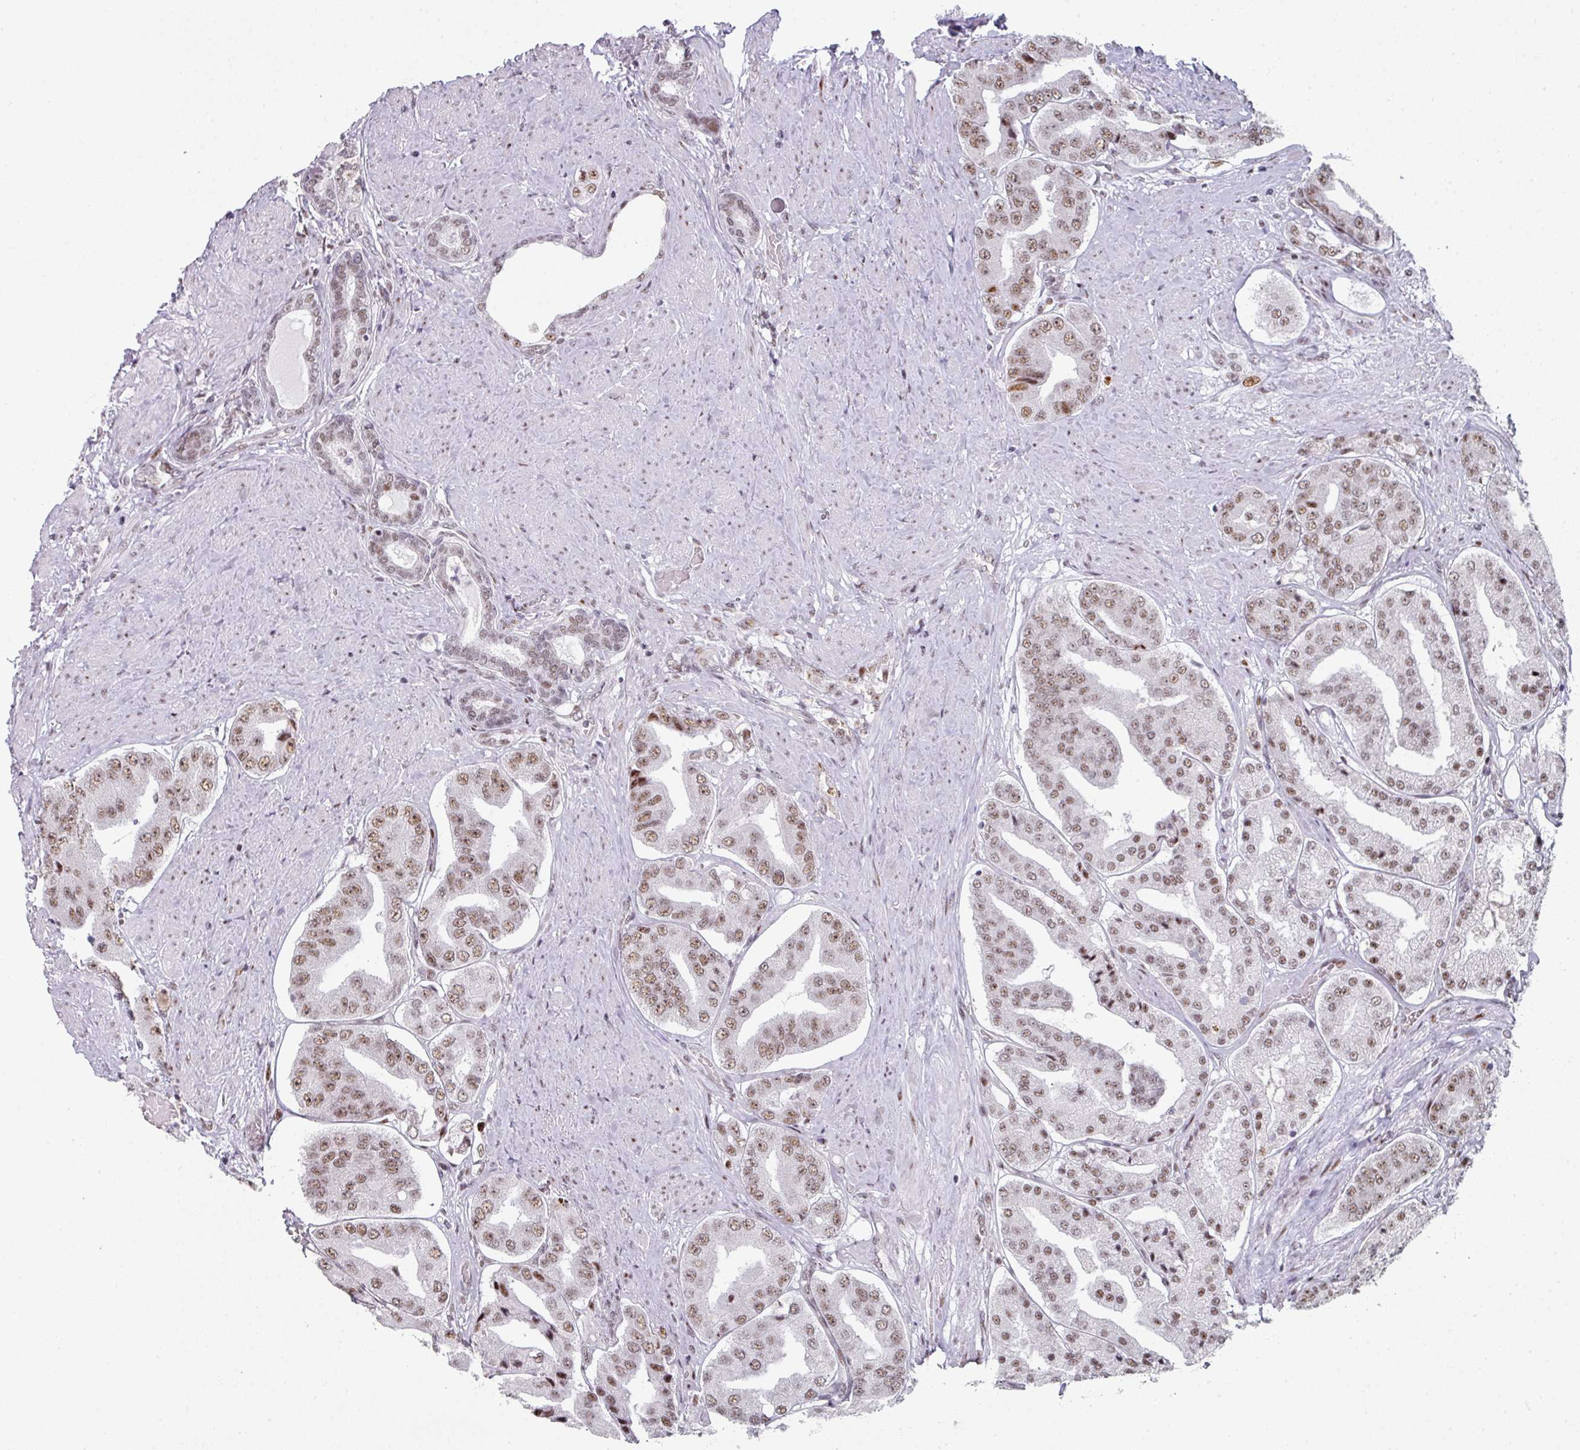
{"staining": {"intensity": "moderate", "quantity": ">75%", "location": "nuclear"}, "tissue": "prostate cancer", "cell_type": "Tumor cells", "image_type": "cancer", "snomed": [{"axis": "morphology", "description": "Adenocarcinoma, High grade"}, {"axis": "topography", "description": "Prostate"}], "caption": "Protein staining reveals moderate nuclear positivity in about >75% of tumor cells in prostate cancer.", "gene": "SF3B5", "patient": {"sex": "male", "age": 63}}